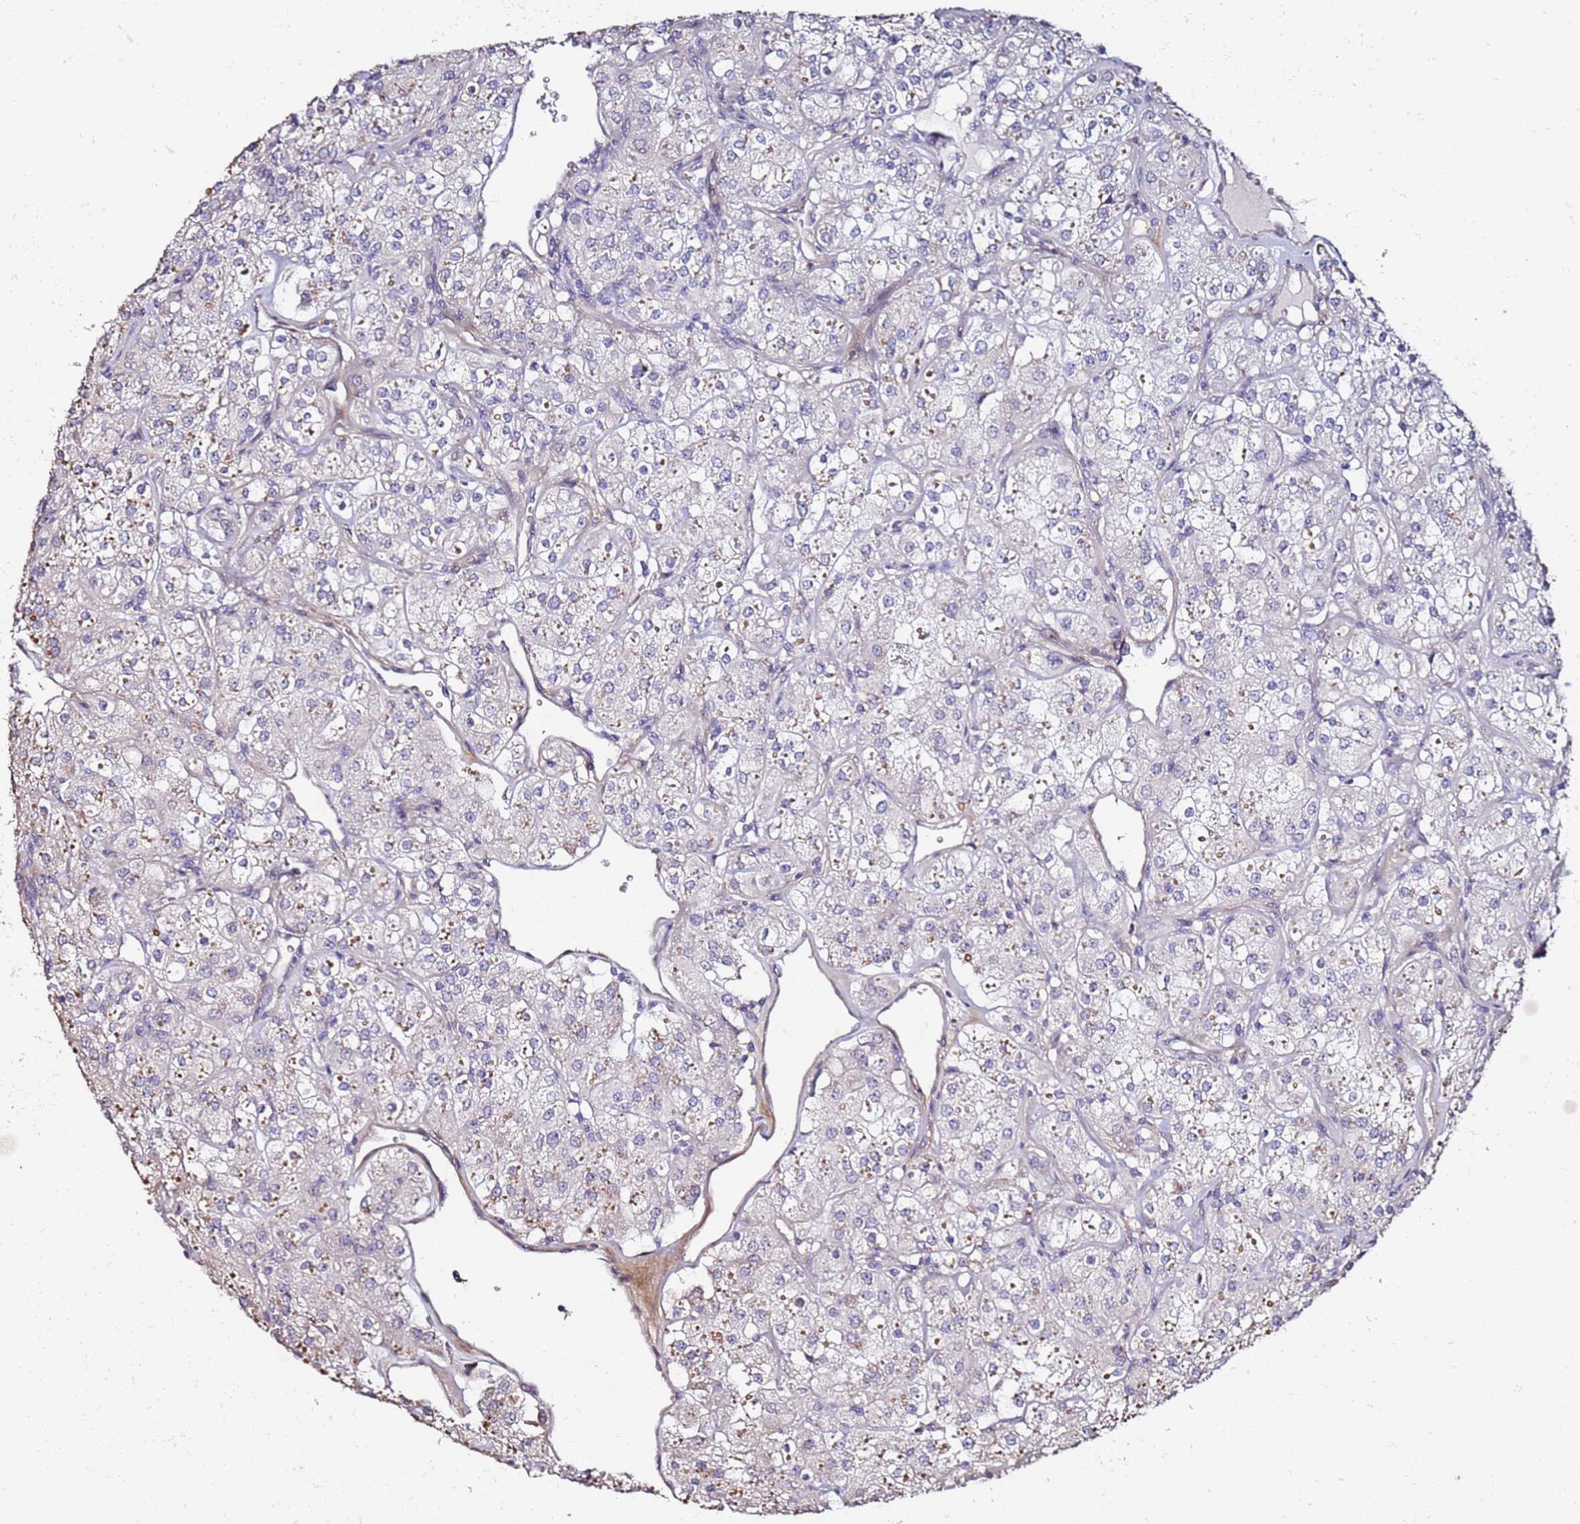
{"staining": {"intensity": "negative", "quantity": "none", "location": "none"}, "tissue": "renal cancer", "cell_type": "Tumor cells", "image_type": "cancer", "snomed": [{"axis": "morphology", "description": "Adenocarcinoma, NOS"}, {"axis": "topography", "description": "Kidney"}], "caption": "This is an IHC photomicrograph of renal cancer (adenocarcinoma). There is no positivity in tumor cells.", "gene": "C3orf80", "patient": {"sex": "male", "age": 77}}